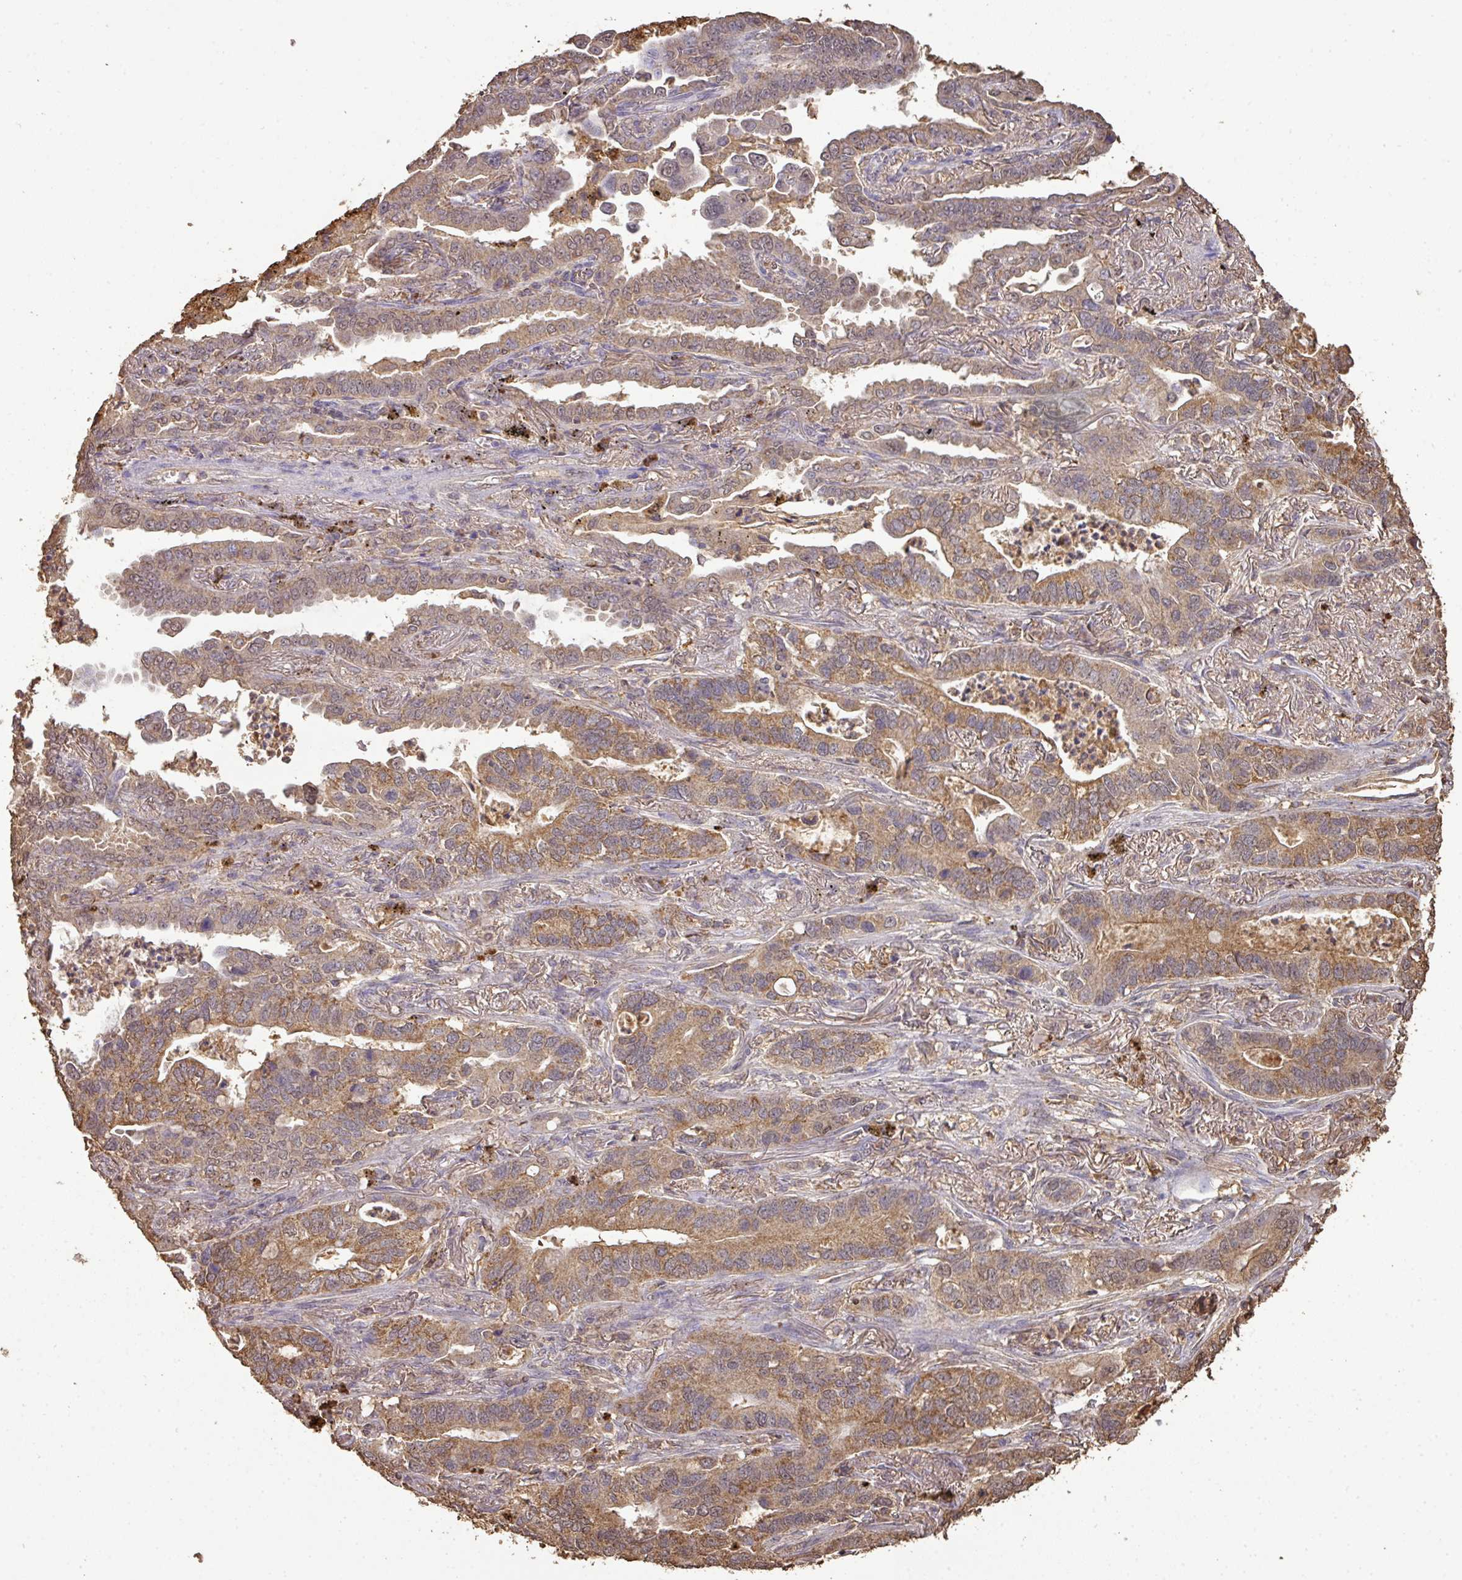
{"staining": {"intensity": "moderate", "quantity": ">75%", "location": "cytoplasmic/membranous"}, "tissue": "lung cancer", "cell_type": "Tumor cells", "image_type": "cancer", "snomed": [{"axis": "morphology", "description": "Adenocarcinoma, NOS"}, {"axis": "topography", "description": "Lung"}], "caption": "Brown immunohistochemical staining in adenocarcinoma (lung) exhibits moderate cytoplasmic/membranous positivity in about >75% of tumor cells.", "gene": "ATAT1", "patient": {"sex": "male", "age": 67}}